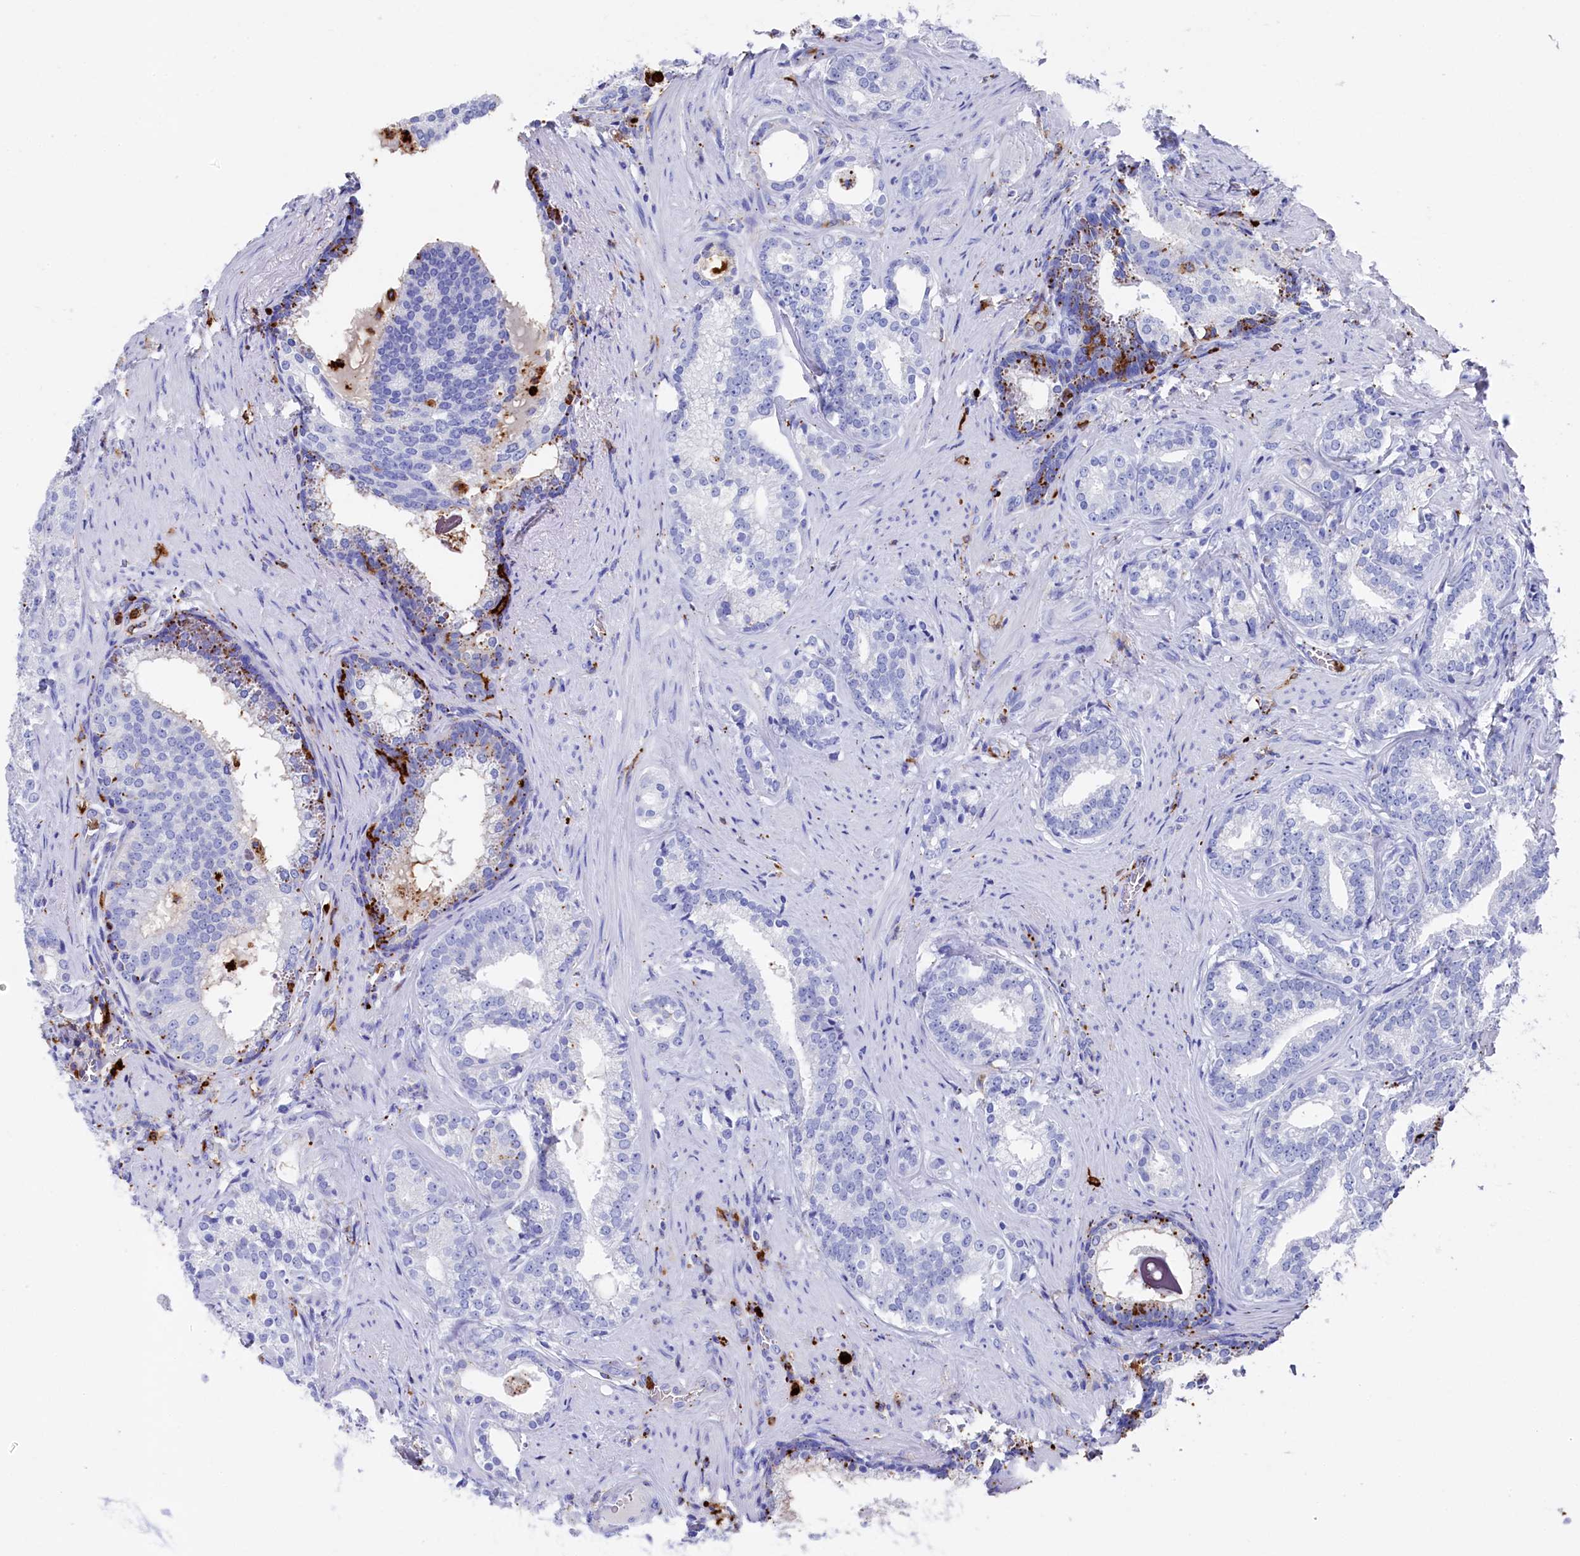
{"staining": {"intensity": "negative", "quantity": "none", "location": "none"}, "tissue": "prostate cancer", "cell_type": "Tumor cells", "image_type": "cancer", "snomed": [{"axis": "morphology", "description": "Adenocarcinoma, Low grade"}, {"axis": "topography", "description": "Prostate"}], "caption": "This image is of prostate low-grade adenocarcinoma stained with immunohistochemistry (IHC) to label a protein in brown with the nuclei are counter-stained blue. There is no expression in tumor cells. (DAB immunohistochemistry (IHC) visualized using brightfield microscopy, high magnification).", "gene": "PLAC8", "patient": {"sex": "male", "age": 71}}